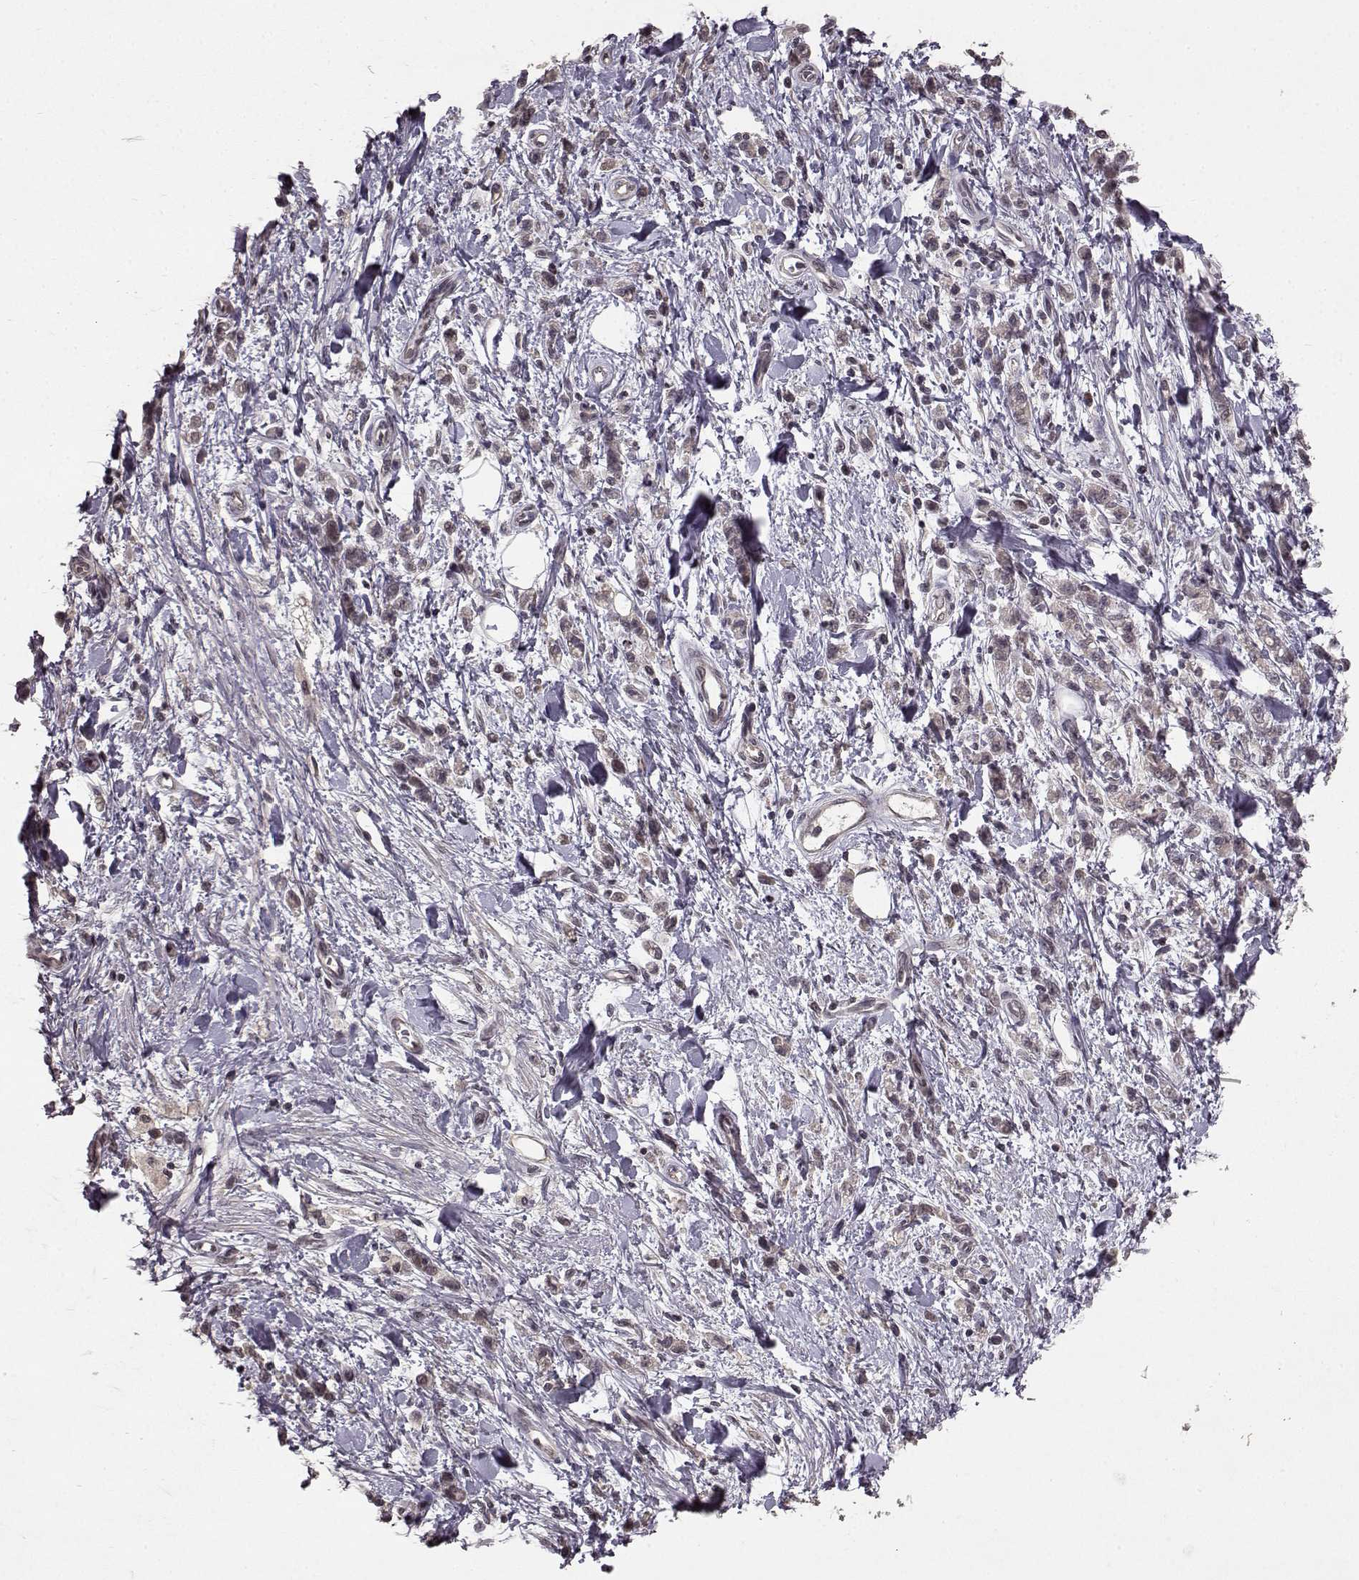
{"staining": {"intensity": "negative", "quantity": "none", "location": "none"}, "tissue": "stomach cancer", "cell_type": "Tumor cells", "image_type": "cancer", "snomed": [{"axis": "morphology", "description": "Adenocarcinoma, NOS"}, {"axis": "topography", "description": "Stomach"}], "caption": "Stomach cancer (adenocarcinoma) was stained to show a protein in brown. There is no significant staining in tumor cells. (IHC, brightfield microscopy, high magnification).", "gene": "NTRK2", "patient": {"sex": "male", "age": 77}}